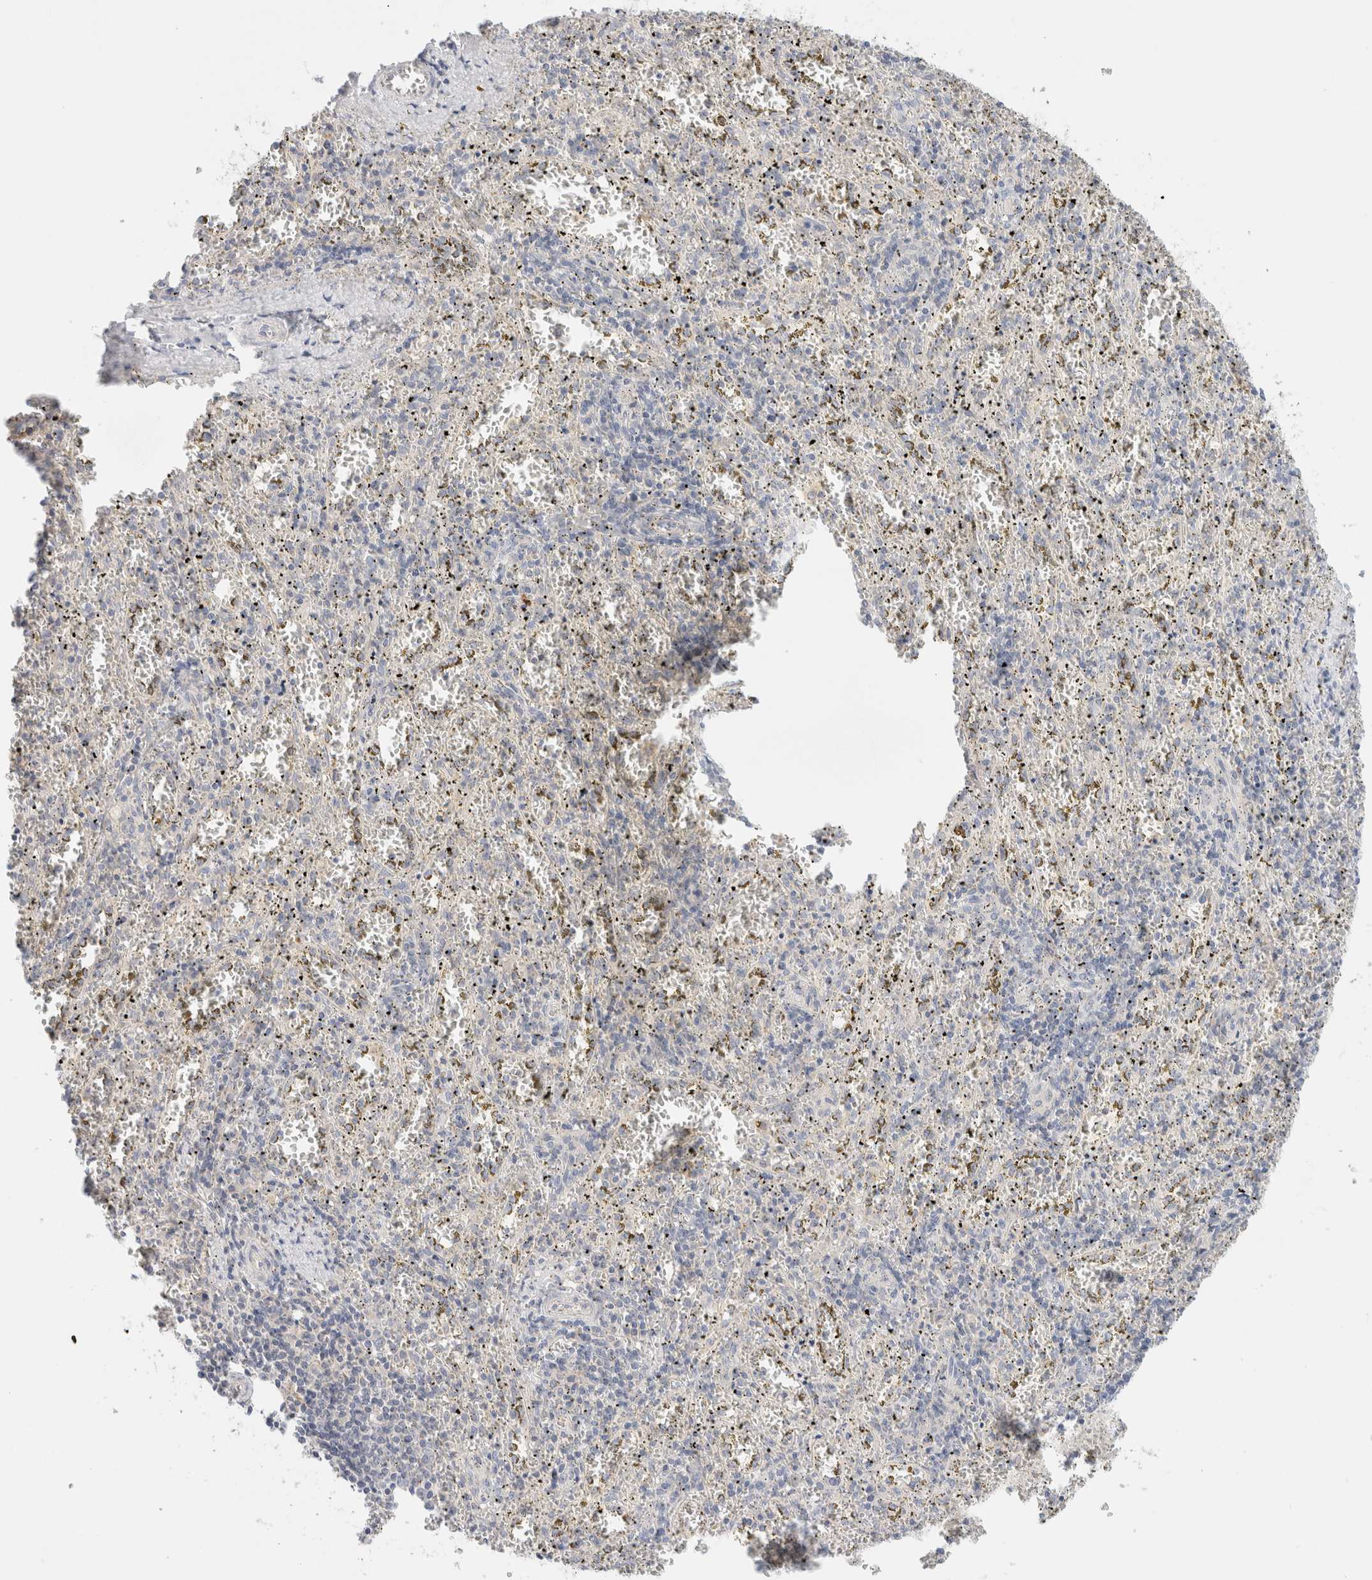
{"staining": {"intensity": "negative", "quantity": "none", "location": "none"}, "tissue": "spleen", "cell_type": "Cells in red pulp", "image_type": "normal", "snomed": [{"axis": "morphology", "description": "Normal tissue, NOS"}, {"axis": "topography", "description": "Spleen"}], "caption": "Immunohistochemical staining of normal human spleen displays no significant positivity in cells in red pulp.", "gene": "SDR16C5", "patient": {"sex": "male", "age": 11}}